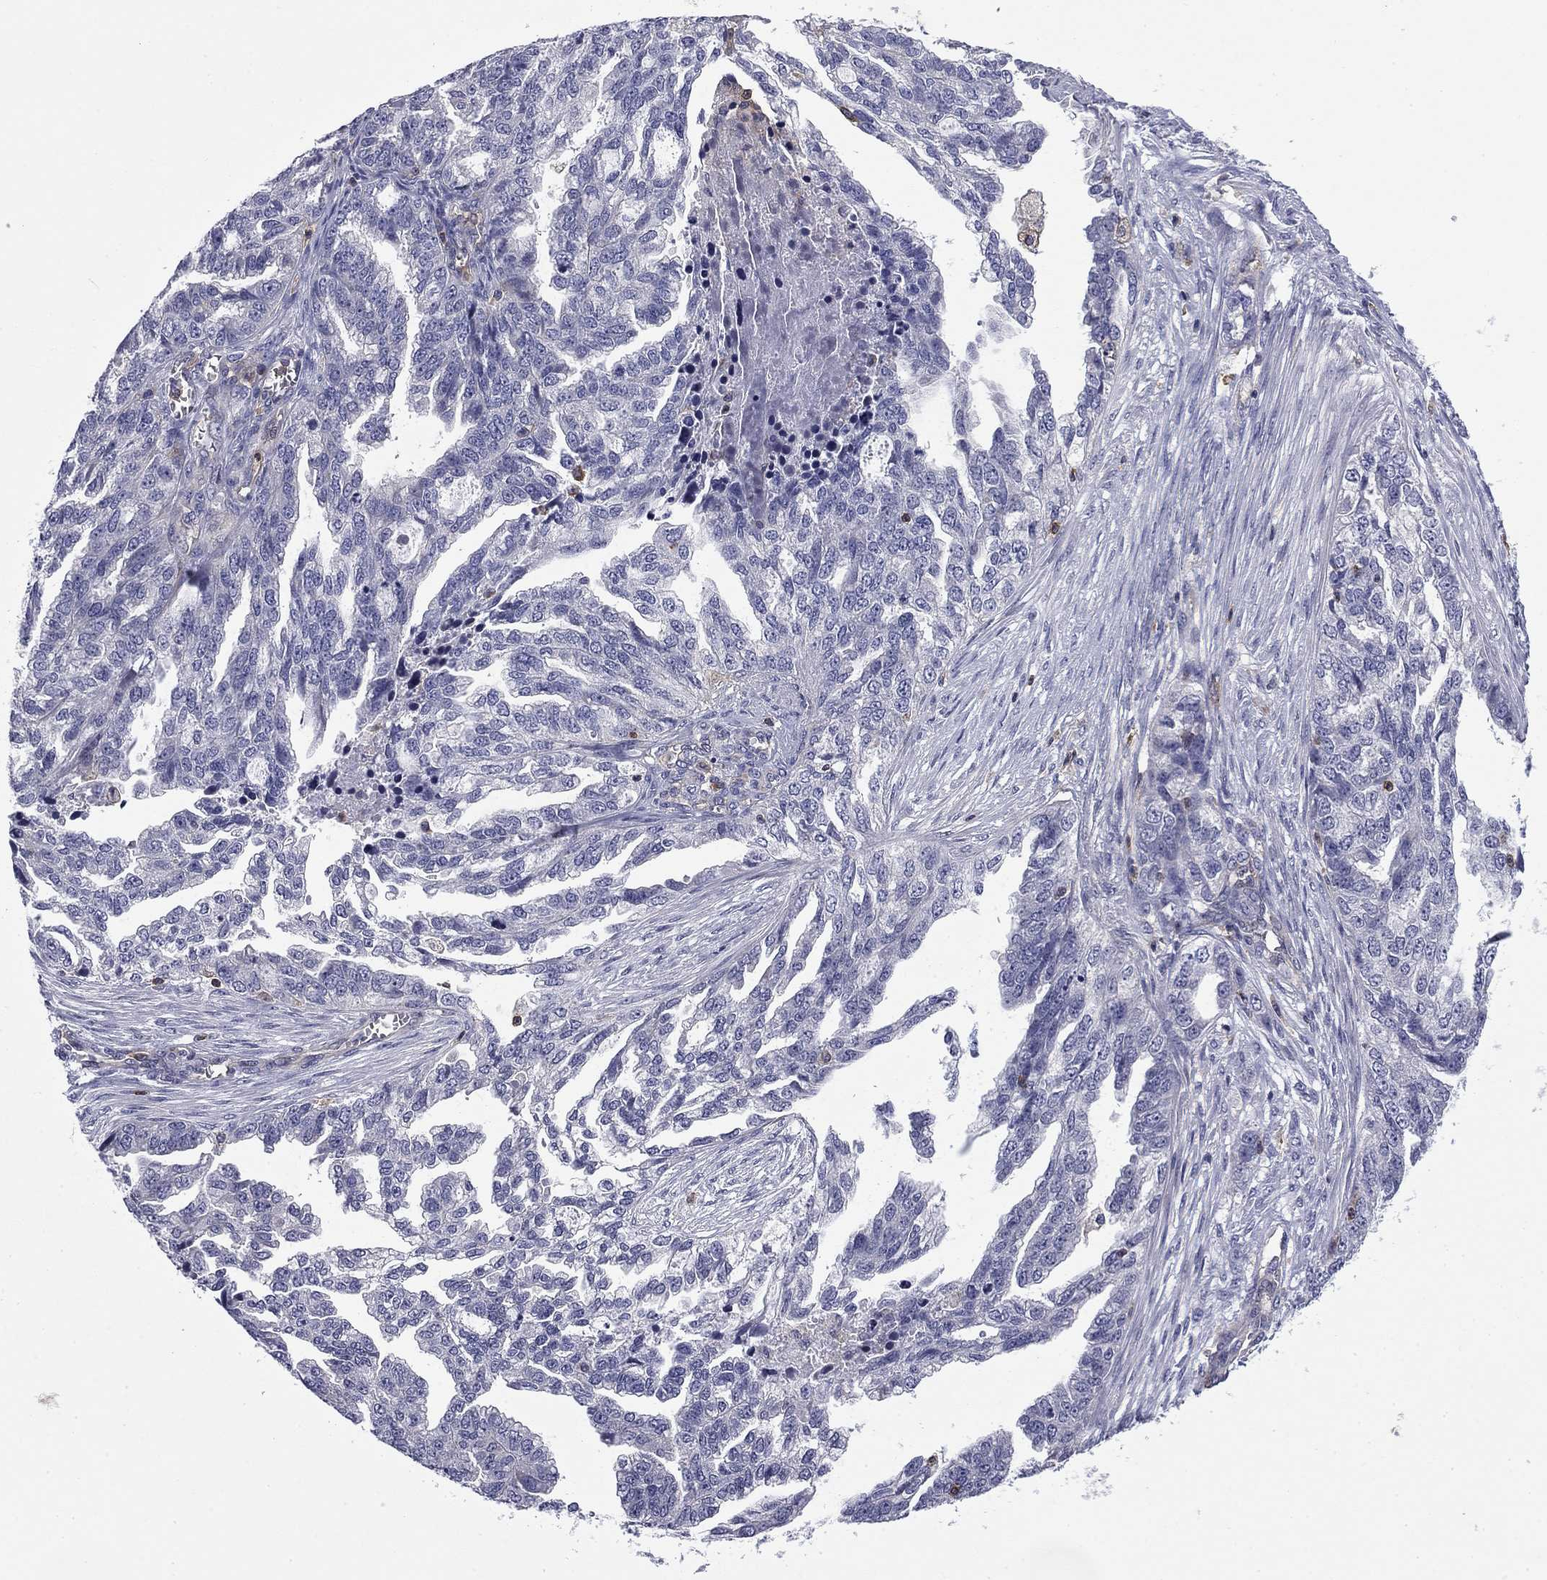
{"staining": {"intensity": "negative", "quantity": "none", "location": "none"}, "tissue": "ovarian cancer", "cell_type": "Tumor cells", "image_type": "cancer", "snomed": [{"axis": "morphology", "description": "Cystadenocarcinoma, serous, NOS"}, {"axis": "topography", "description": "Ovary"}], "caption": "This histopathology image is of ovarian cancer (serous cystadenocarcinoma) stained with immunohistochemistry to label a protein in brown with the nuclei are counter-stained blue. There is no expression in tumor cells. Brightfield microscopy of immunohistochemistry (IHC) stained with DAB (3,3'-diaminobenzidine) (brown) and hematoxylin (blue), captured at high magnification.", "gene": "ARHGAP45", "patient": {"sex": "female", "age": 51}}